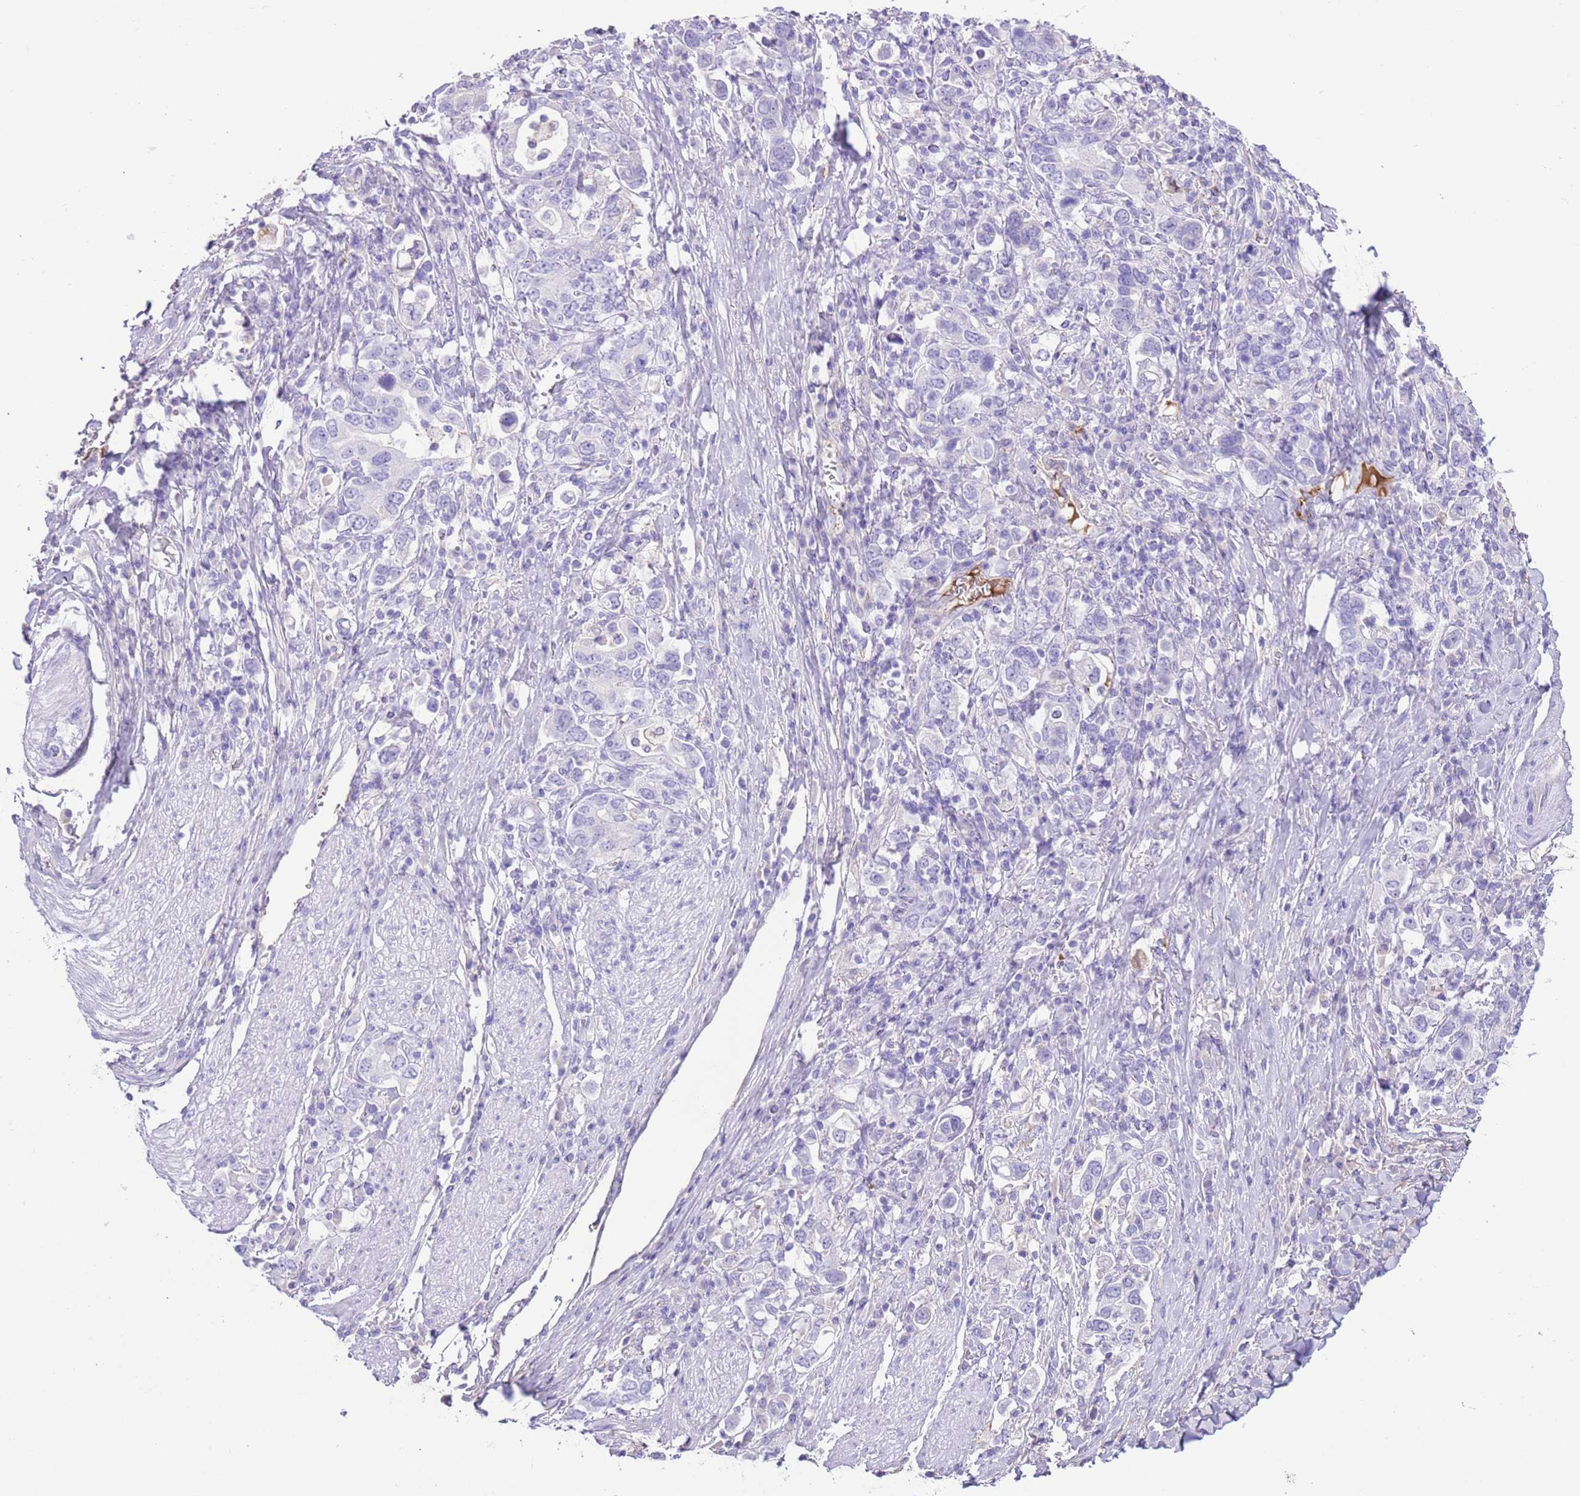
{"staining": {"intensity": "negative", "quantity": "none", "location": "none"}, "tissue": "stomach cancer", "cell_type": "Tumor cells", "image_type": "cancer", "snomed": [{"axis": "morphology", "description": "Adenocarcinoma, NOS"}, {"axis": "topography", "description": "Stomach, upper"}, {"axis": "topography", "description": "Stomach"}], "caption": "Micrograph shows no protein staining in tumor cells of stomach cancer tissue. (DAB (3,3'-diaminobenzidine) IHC visualized using brightfield microscopy, high magnification).", "gene": "IGF1", "patient": {"sex": "male", "age": 62}}